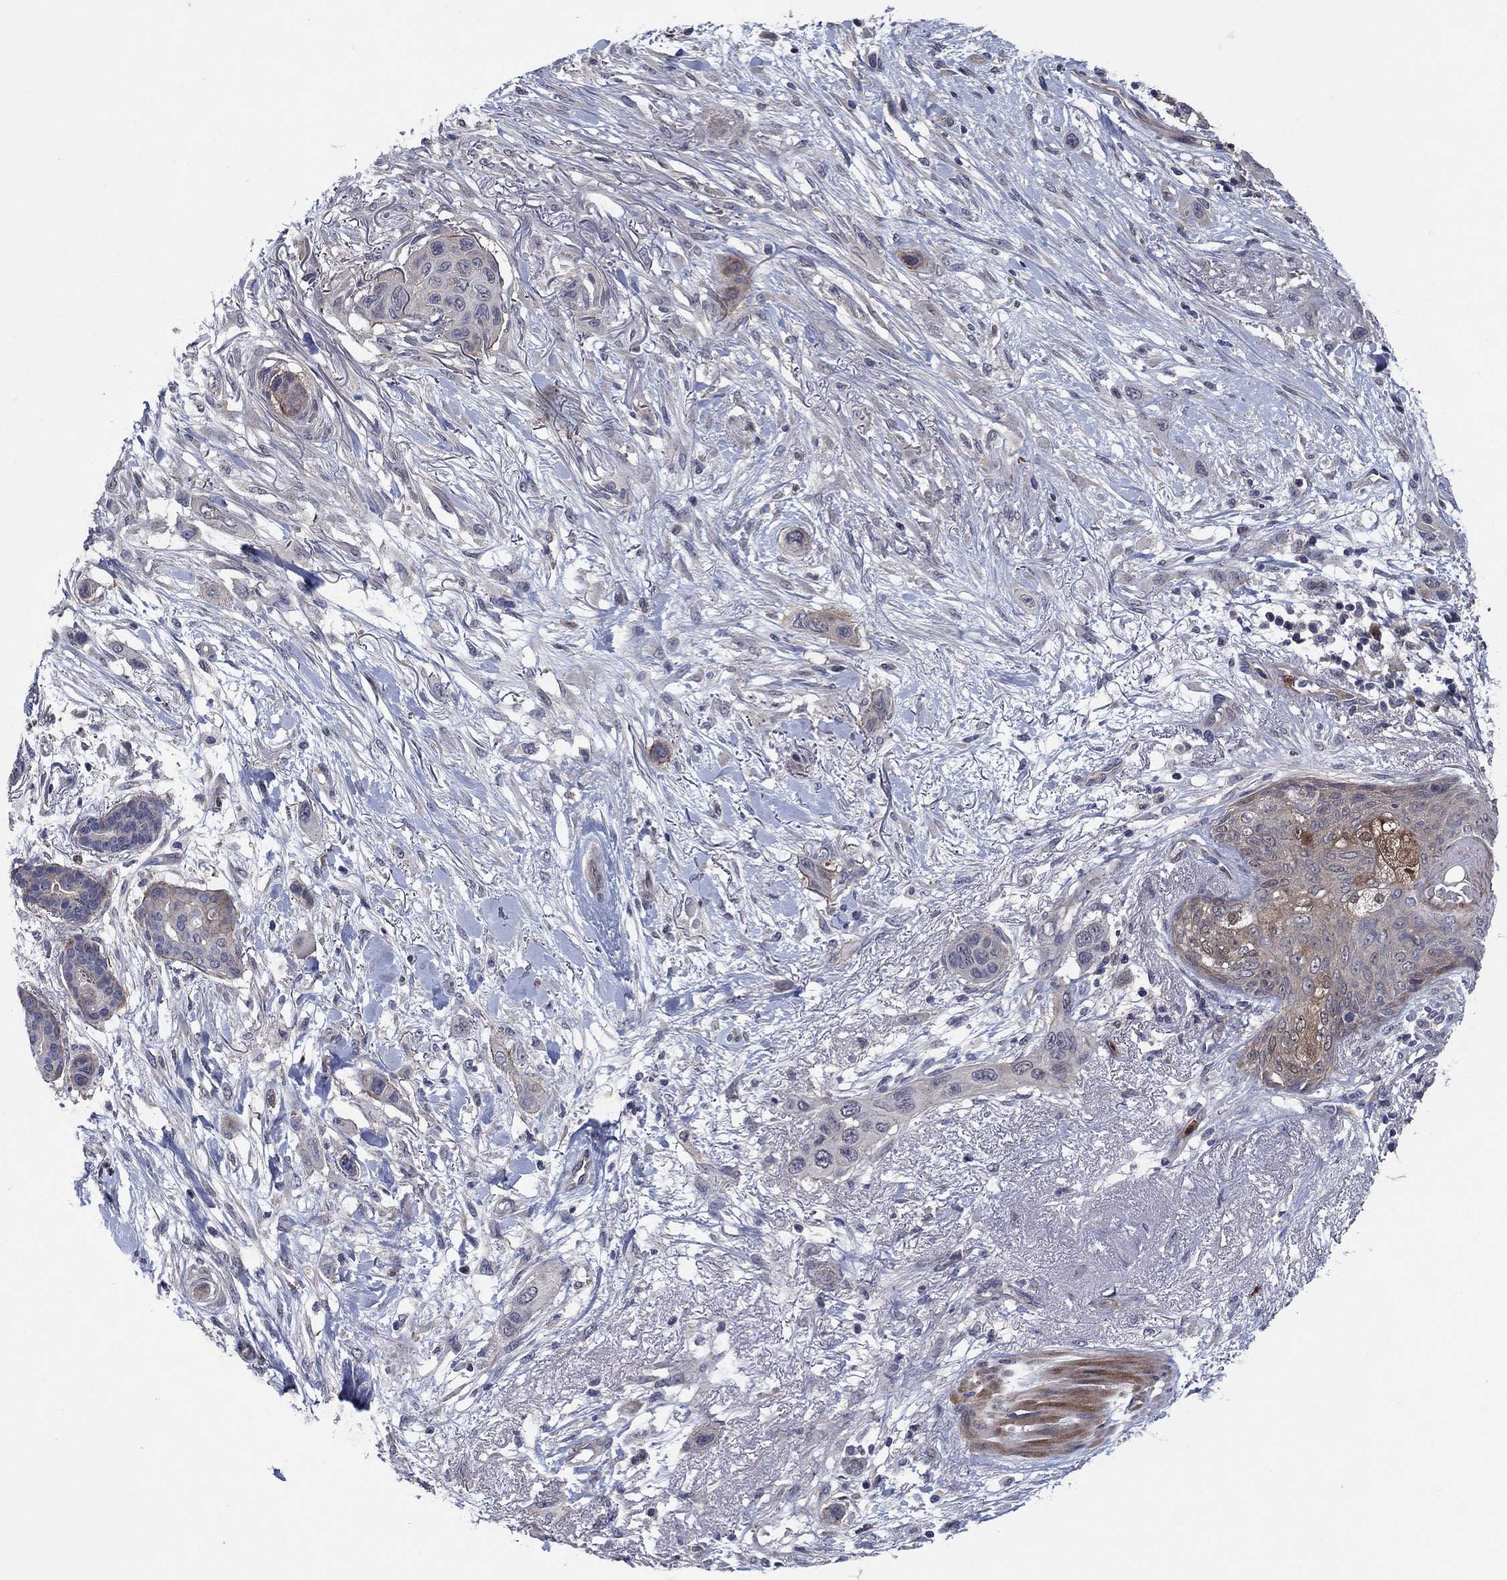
{"staining": {"intensity": "moderate", "quantity": "<25%", "location": "cytoplasmic/membranous"}, "tissue": "skin cancer", "cell_type": "Tumor cells", "image_type": "cancer", "snomed": [{"axis": "morphology", "description": "Squamous cell carcinoma, NOS"}, {"axis": "topography", "description": "Skin"}], "caption": "Tumor cells show low levels of moderate cytoplasmic/membranous staining in approximately <25% of cells in skin cancer (squamous cell carcinoma). (DAB (3,3'-diaminobenzidine) = brown stain, brightfield microscopy at high magnification).", "gene": "MSRB1", "patient": {"sex": "male", "age": 79}}